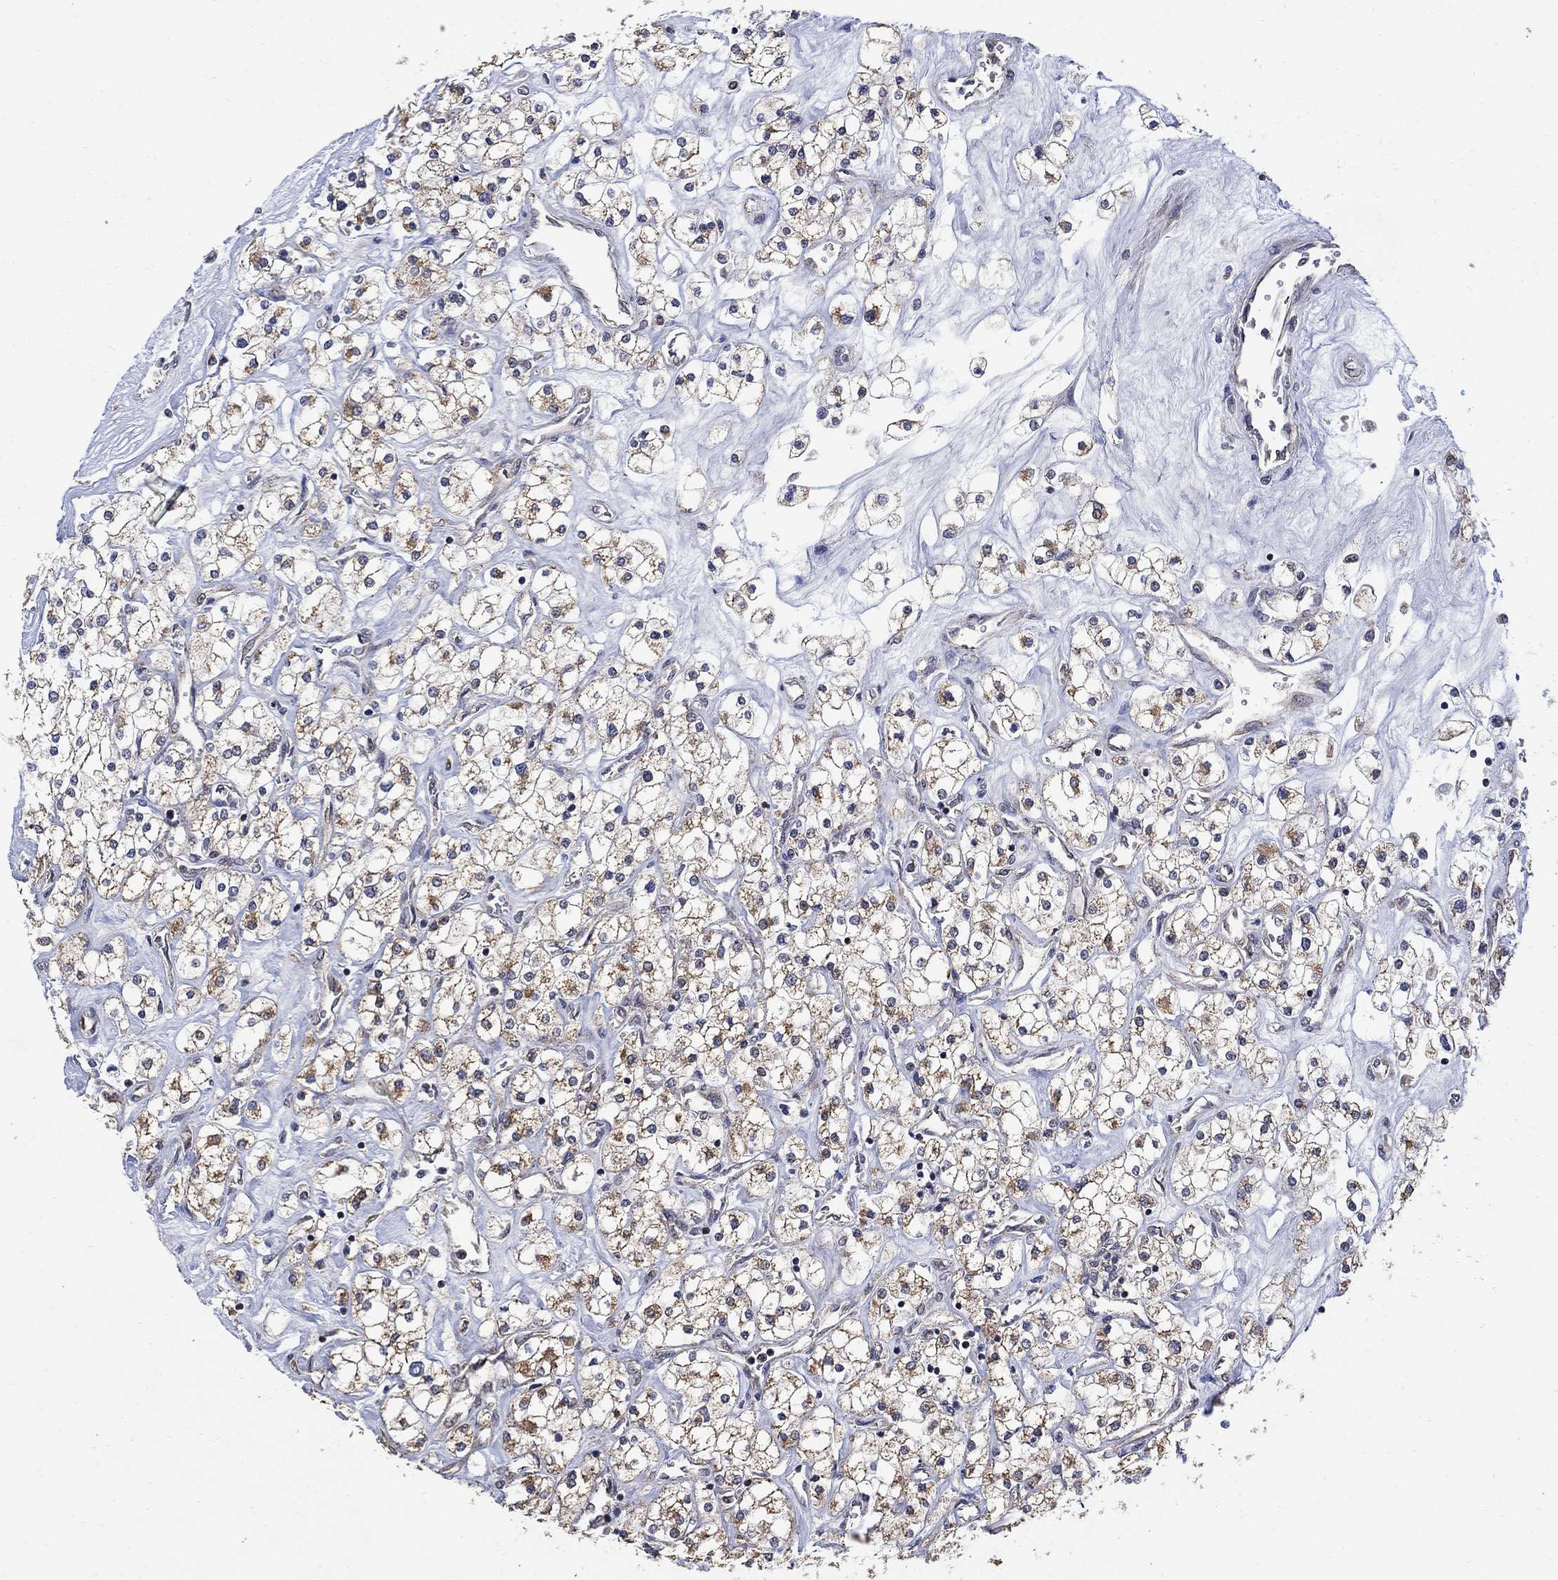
{"staining": {"intensity": "moderate", "quantity": "25%-75%", "location": "cytoplasmic/membranous"}, "tissue": "renal cancer", "cell_type": "Tumor cells", "image_type": "cancer", "snomed": [{"axis": "morphology", "description": "Adenocarcinoma, NOS"}, {"axis": "topography", "description": "Kidney"}], "caption": "Human renal adenocarcinoma stained with a brown dye shows moderate cytoplasmic/membranous positive positivity in approximately 25%-75% of tumor cells.", "gene": "ANKRA2", "patient": {"sex": "male", "age": 80}}